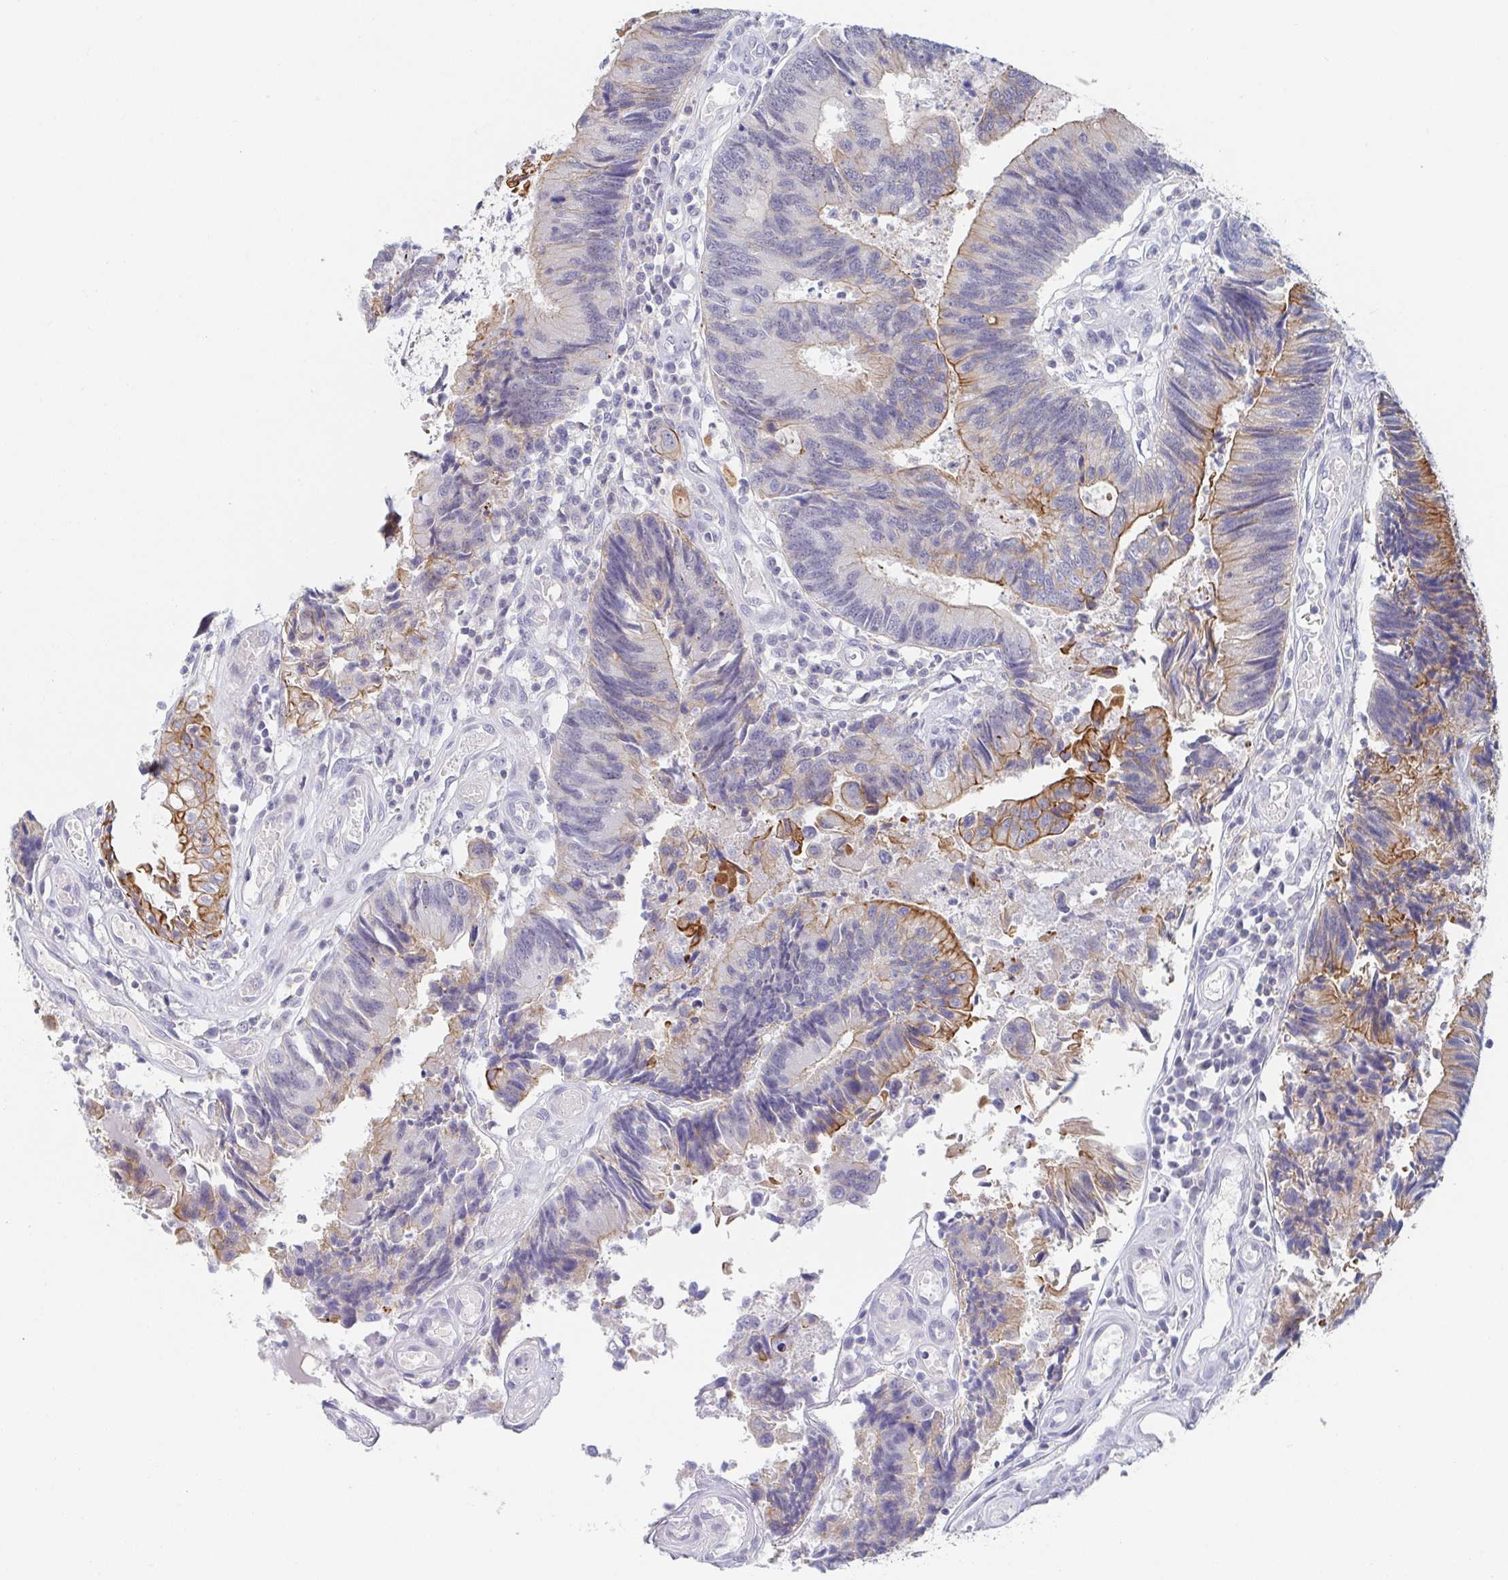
{"staining": {"intensity": "moderate", "quantity": "<25%", "location": "cytoplasmic/membranous"}, "tissue": "colorectal cancer", "cell_type": "Tumor cells", "image_type": "cancer", "snomed": [{"axis": "morphology", "description": "Adenocarcinoma, NOS"}, {"axis": "topography", "description": "Colon"}], "caption": "An immunohistochemistry (IHC) micrograph of tumor tissue is shown. Protein staining in brown shows moderate cytoplasmic/membranous positivity in colorectal cancer (adenocarcinoma) within tumor cells. (DAB (3,3'-diaminobenzidine) IHC with brightfield microscopy, high magnification).", "gene": "RHOV", "patient": {"sex": "female", "age": 67}}